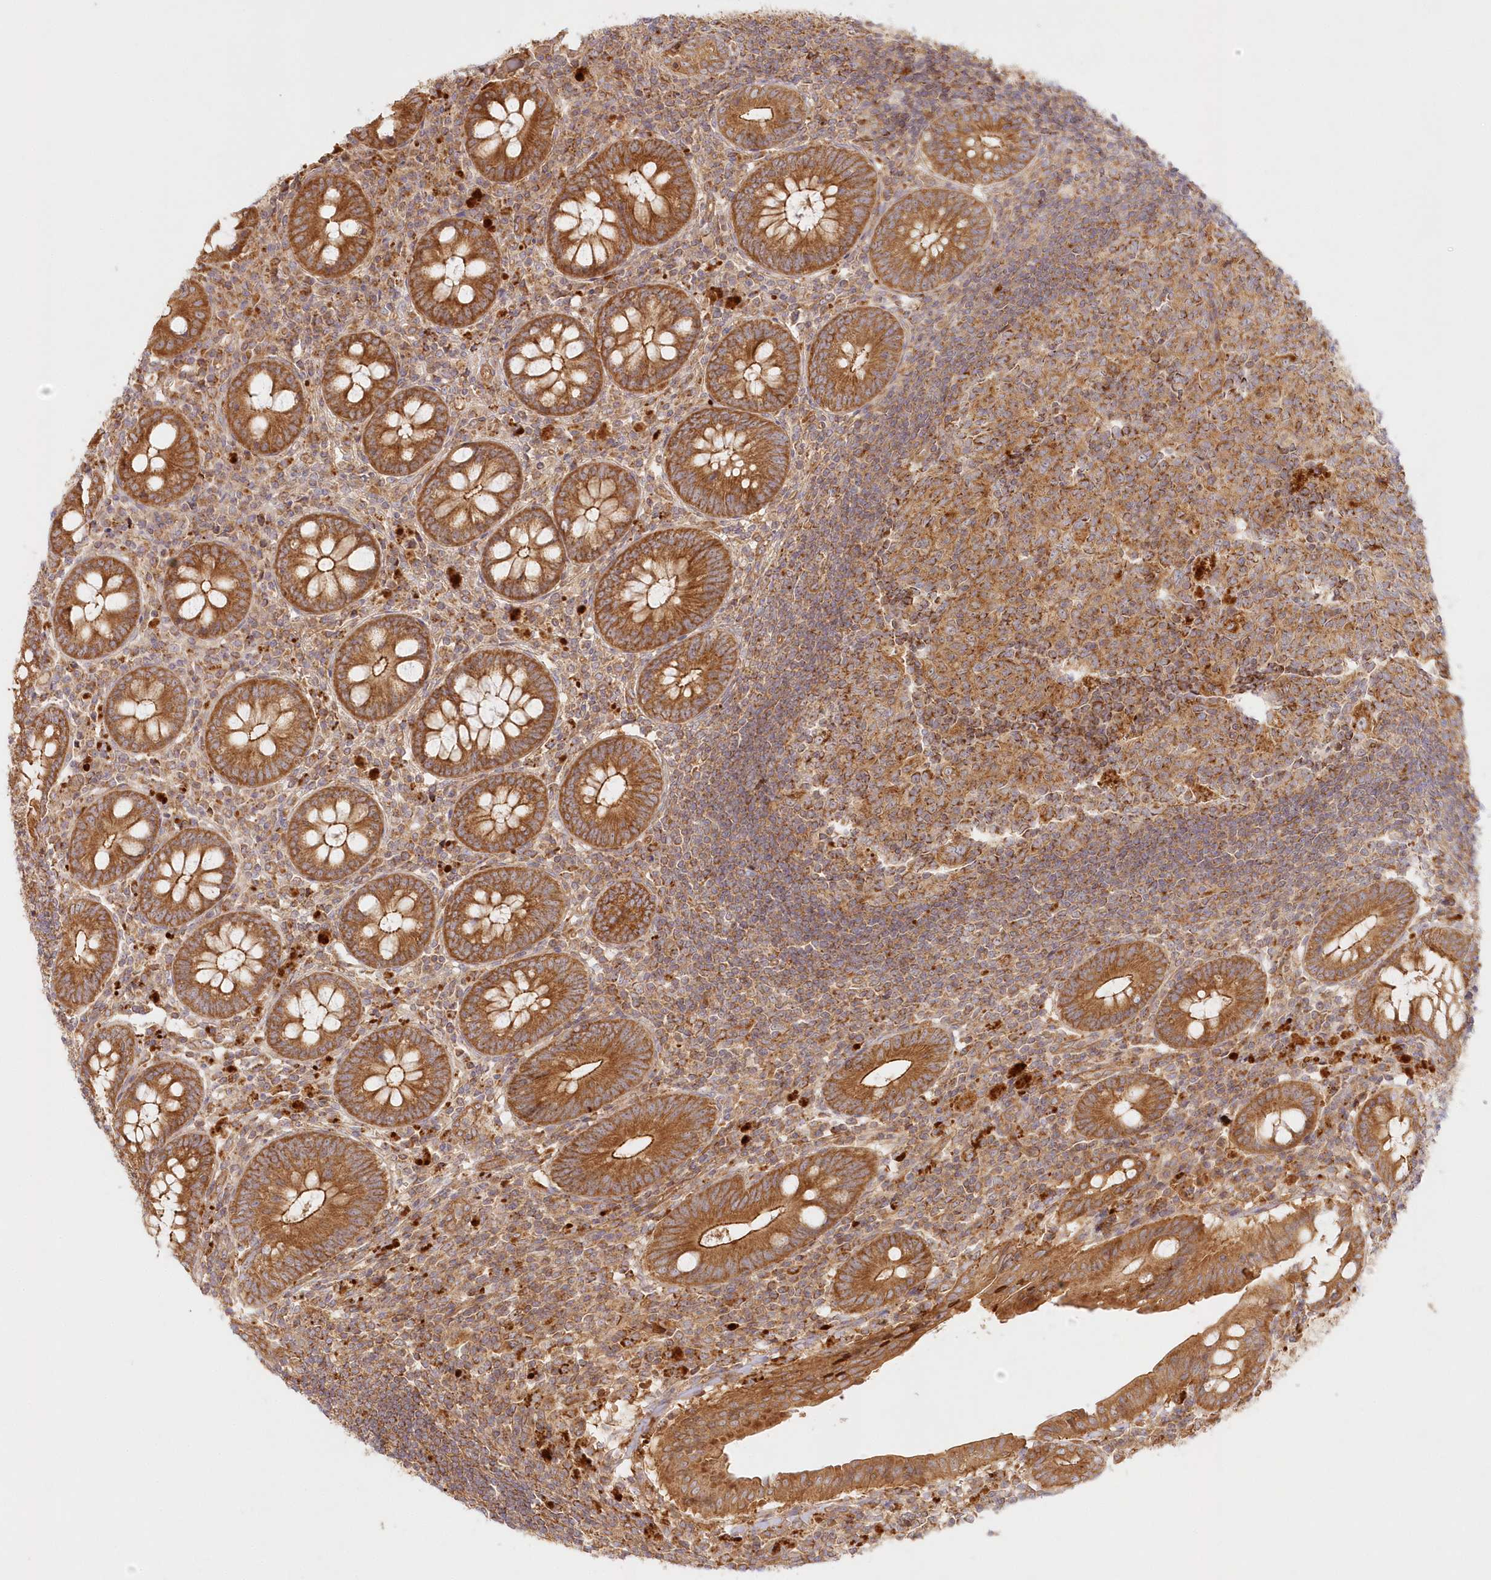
{"staining": {"intensity": "strong", "quantity": ">75%", "location": "cytoplasmic/membranous"}, "tissue": "appendix", "cell_type": "Glandular cells", "image_type": "normal", "snomed": [{"axis": "morphology", "description": "Normal tissue, NOS"}, {"axis": "topography", "description": "Appendix"}], "caption": "Brown immunohistochemical staining in unremarkable appendix shows strong cytoplasmic/membranous staining in about >75% of glandular cells.", "gene": "KIAA0232", "patient": {"sex": "female", "age": 54}}